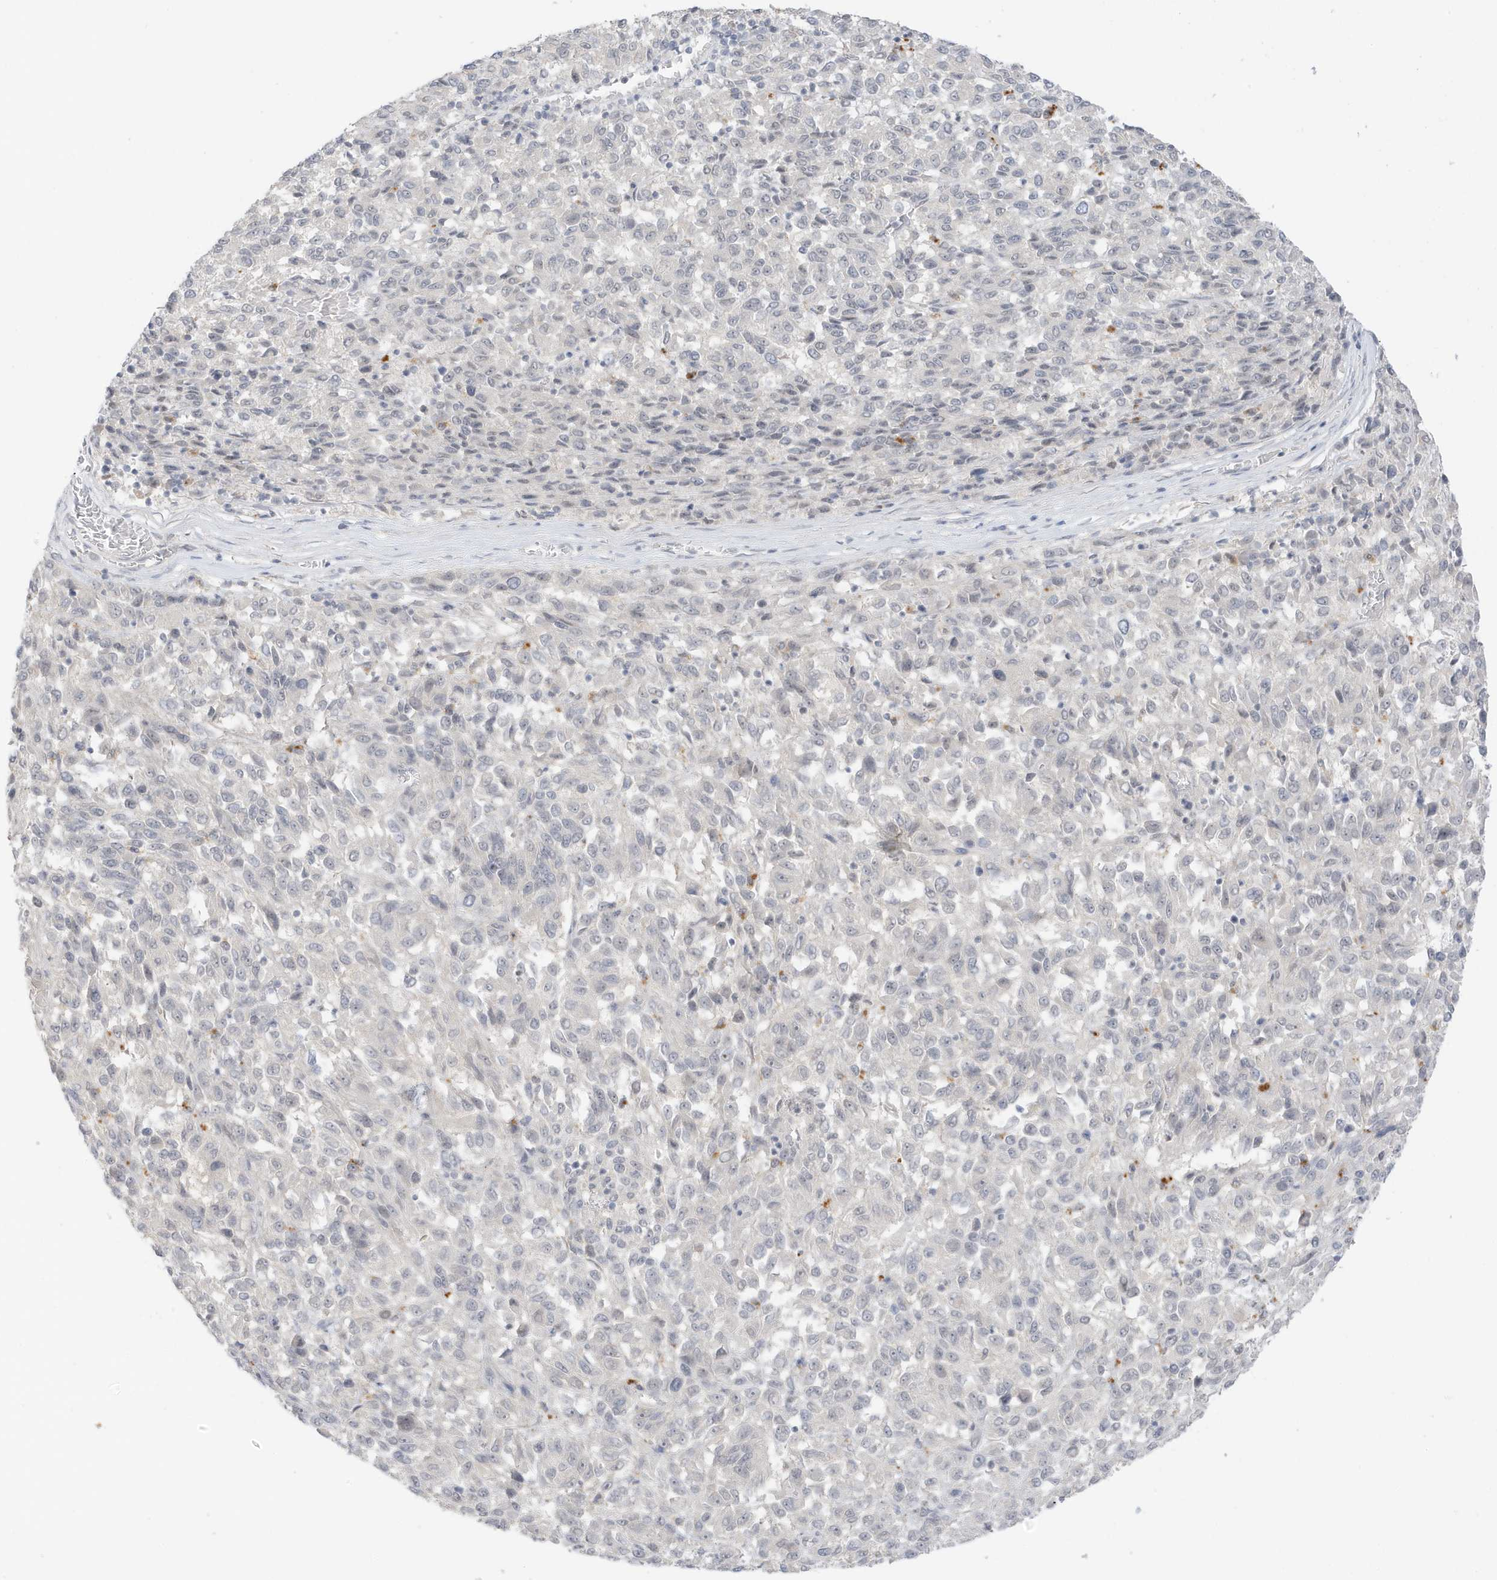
{"staining": {"intensity": "negative", "quantity": "none", "location": "none"}, "tissue": "melanoma", "cell_type": "Tumor cells", "image_type": "cancer", "snomed": [{"axis": "morphology", "description": "Malignant melanoma, Metastatic site"}, {"axis": "topography", "description": "Lung"}], "caption": "Immunohistochemical staining of melanoma reveals no significant positivity in tumor cells. Brightfield microscopy of immunohistochemistry (IHC) stained with DAB (brown) and hematoxylin (blue), captured at high magnification.", "gene": "MSL3", "patient": {"sex": "male", "age": 64}}